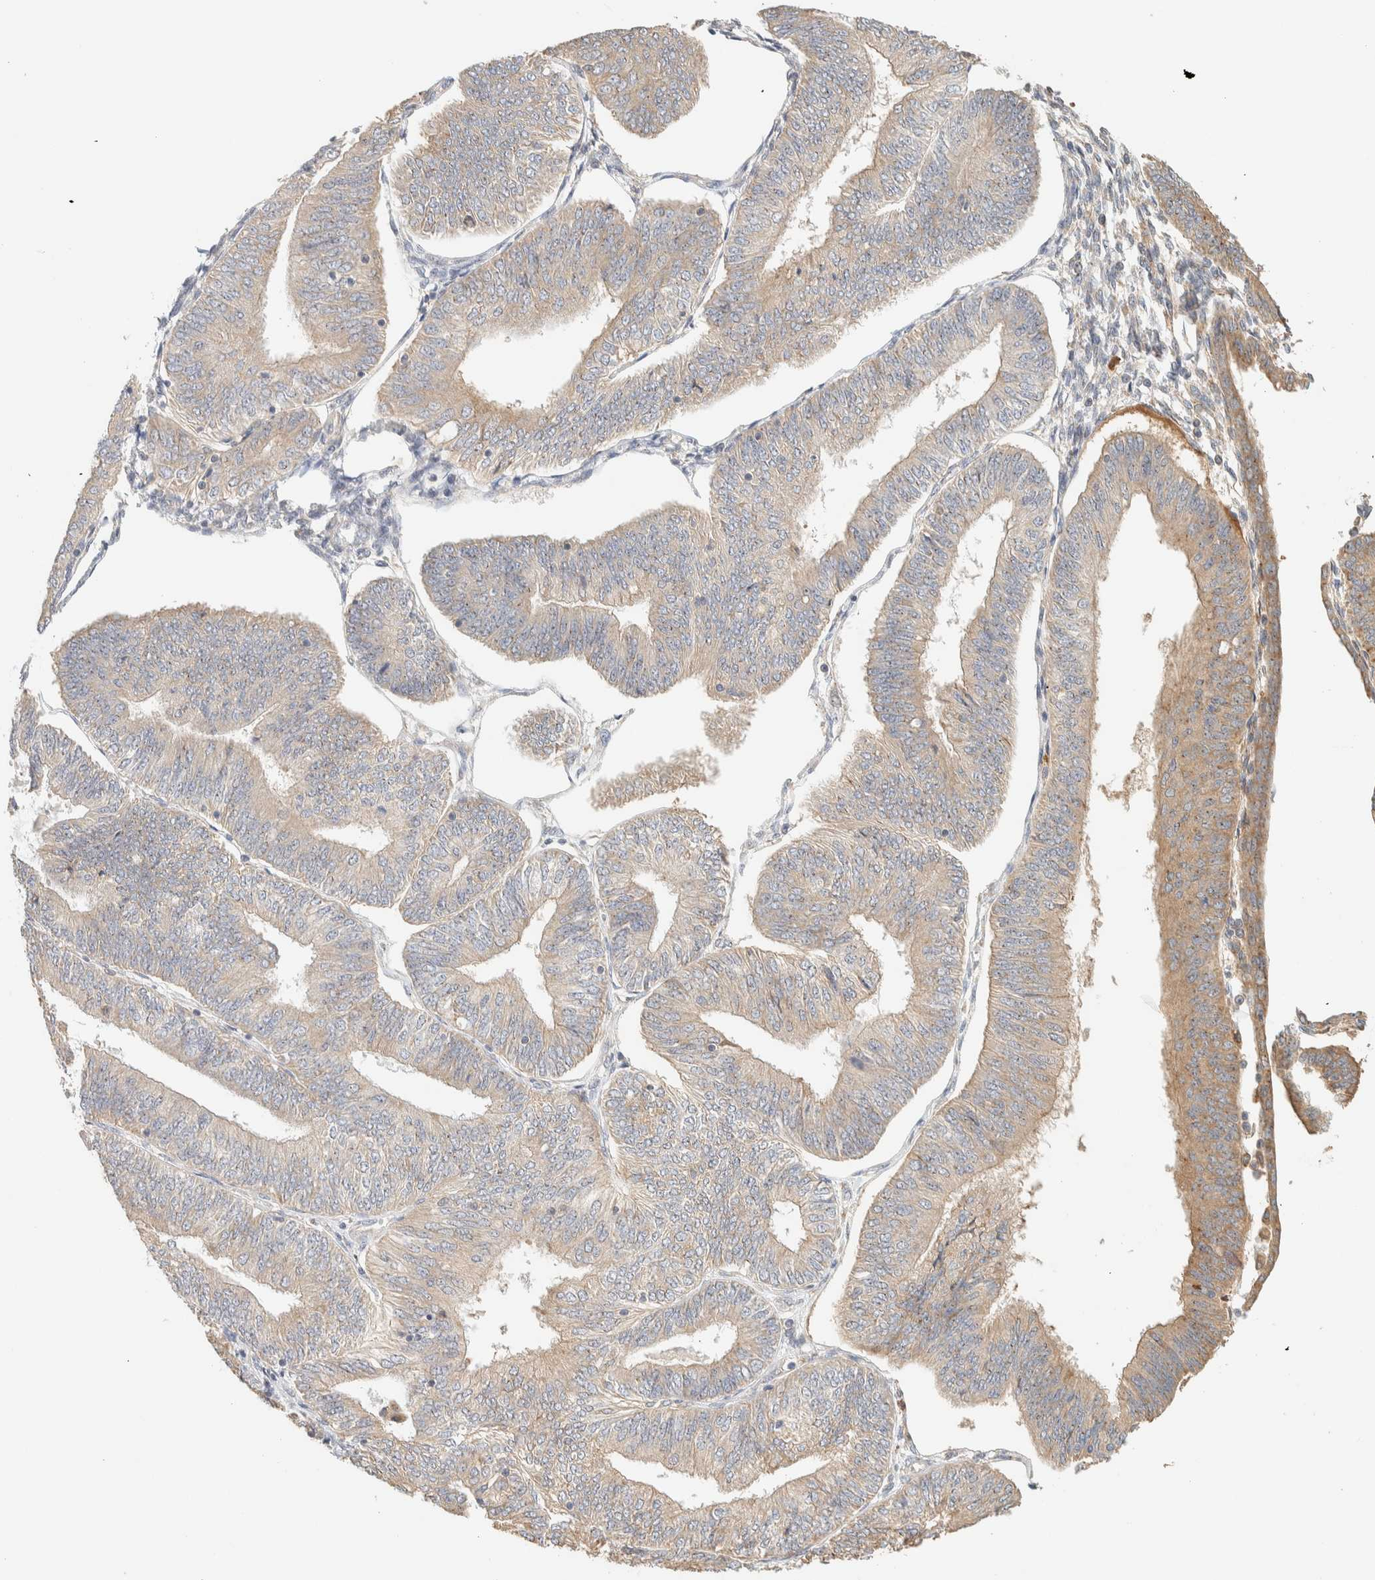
{"staining": {"intensity": "weak", "quantity": ">75%", "location": "cytoplasmic/membranous"}, "tissue": "endometrial cancer", "cell_type": "Tumor cells", "image_type": "cancer", "snomed": [{"axis": "morphology", "description": "Adenocarcinoma, NOS"}, {"axis": "topography", "description": "Endometrium"}], "caption": "A photomicrograph of human endometrial cancer (adenocarcinoma) stained for a protein demonstrates weak cytoplasmic/membranous brown staining in tumor cells.", "gene": "TTC3", "patient": {"sex": "female", "age": 58}}